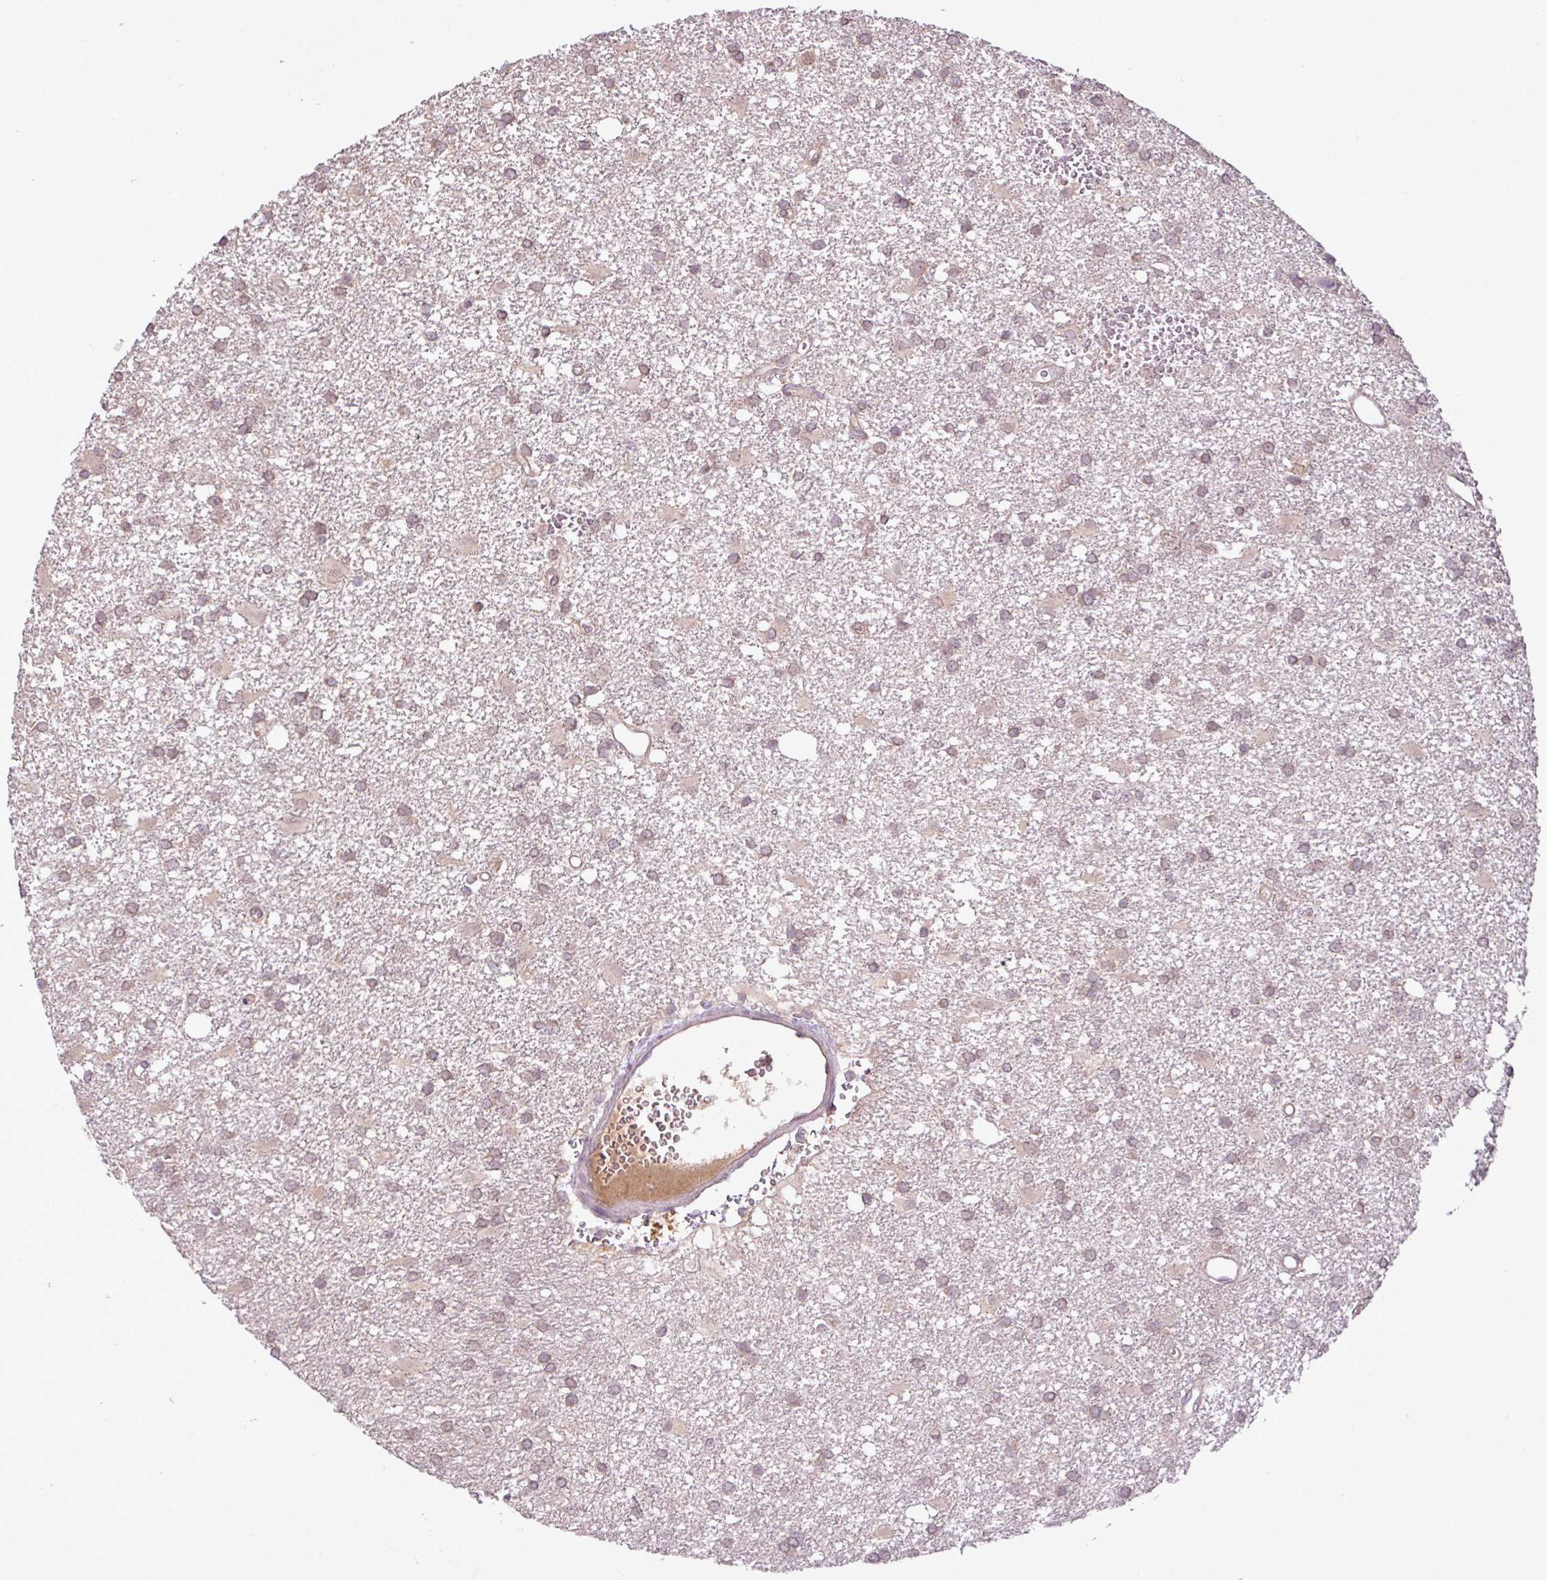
{"staining": {"intensity": "weak", "quantity": ">75%", "location": "cytoplasmic/membranous"}, "tissue": "glioma", "cell_type": "Tumor cells", "image_type": "cancer", "snomed": [{"axis": "morphology", "description": "Glioma, malignant, High grade"}, {"axis": "topography", "description": "Brain"}], "caption": "This histopathology image reveals IHC staining of malignant glioma (high-grade), with low weak cytoplasmic/membranous staining in about >75% of tumor cells.", "gene": "DNAAF4", "patient": {"sex": "male", "age": 48}}